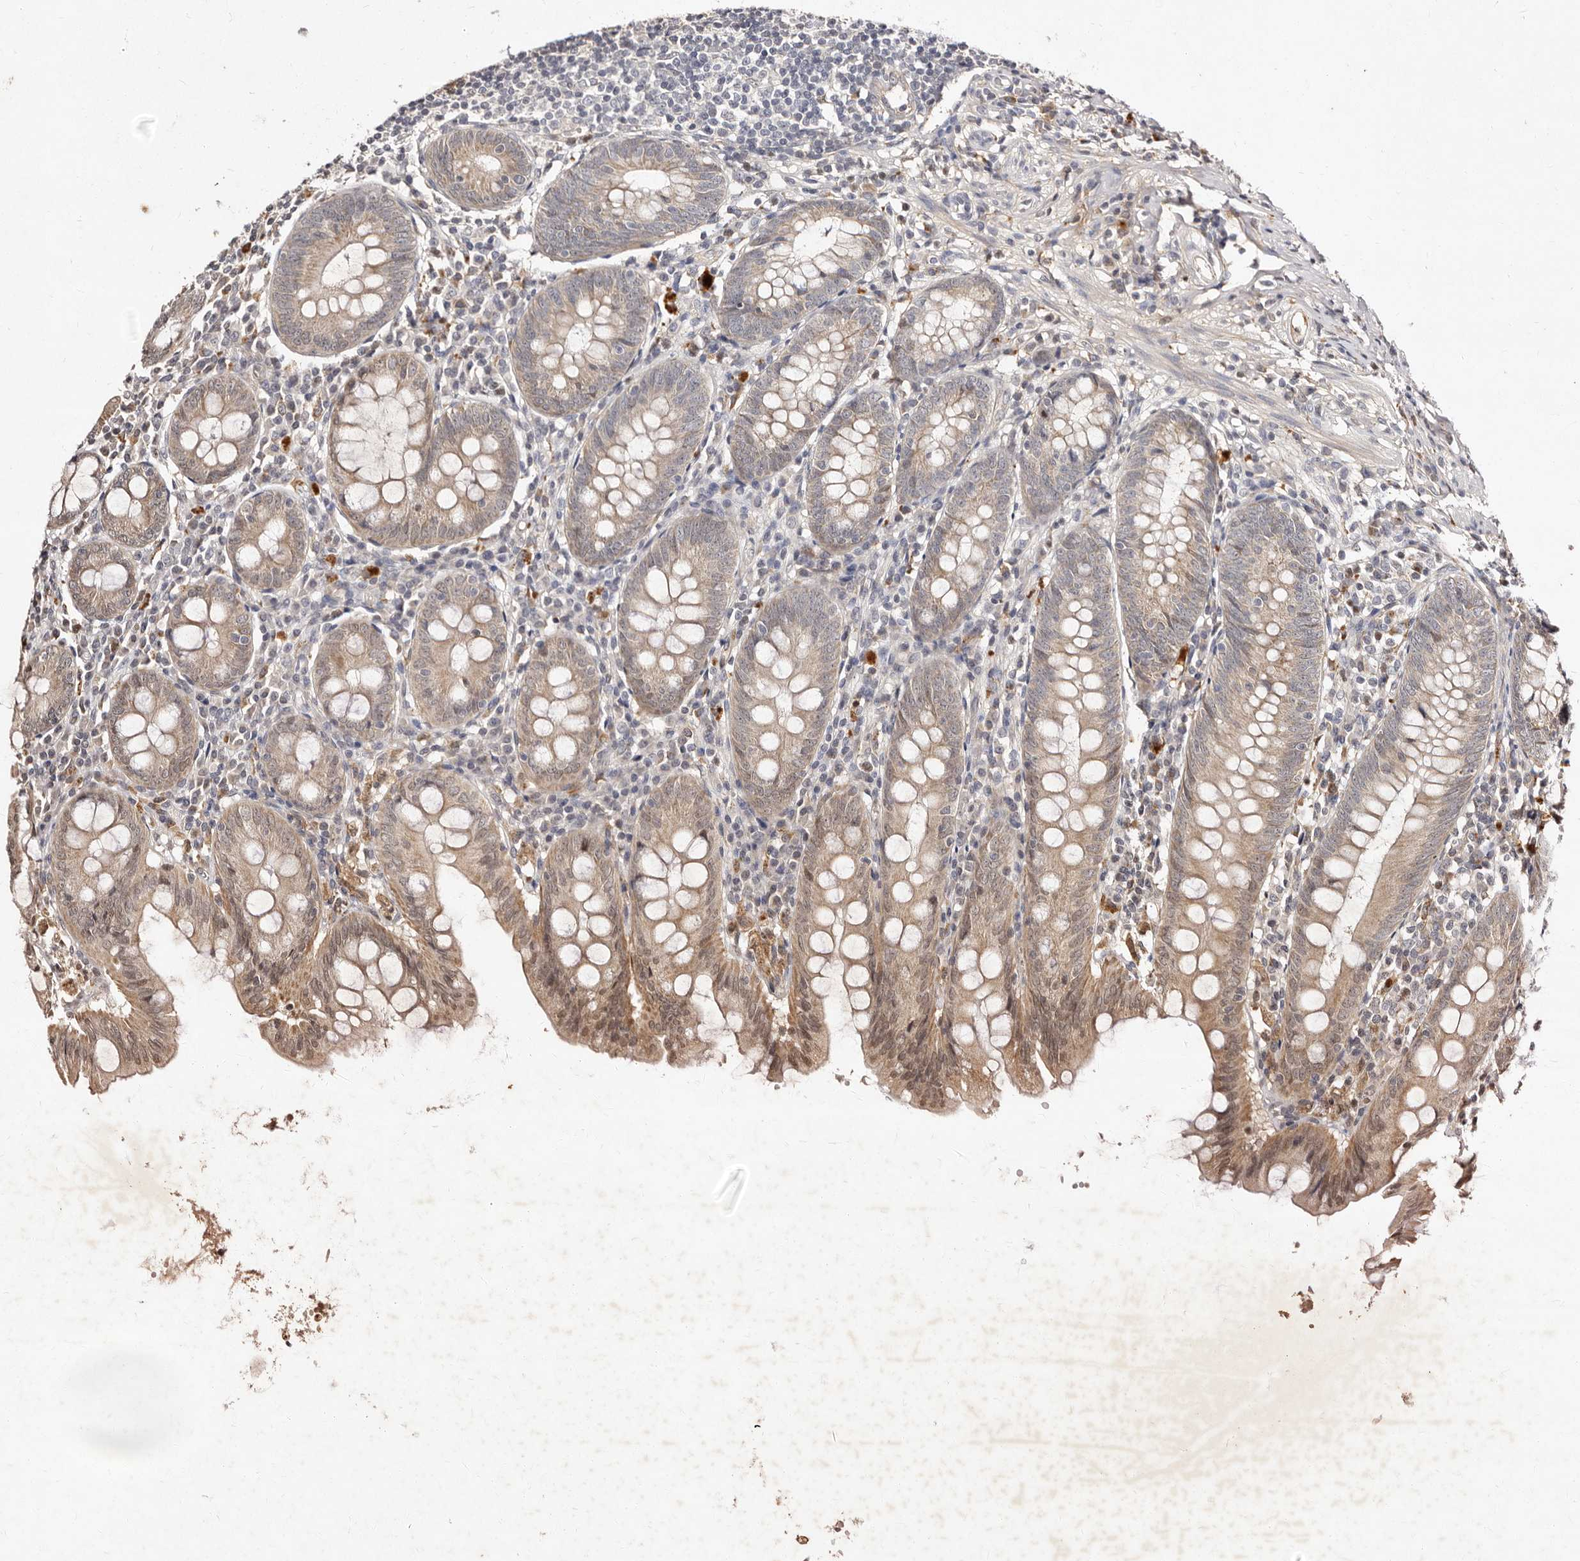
{"staining": {"intensity": "weak", "quantity": ">75%", "location": "cytoplasmic/membranous,nuclear"}, "tissue": "appendix", "cell_type": "Glandular cells", "image_type": "normal", "snomed": [{"axis": "morphology", "description": "Normal tissue, NOS"}, {"axis": "topography", "description": "Appendix"}], "caption": "There is low levels of weak cytoplasmic/membranous,nuclear staining in glandular cells of unremarkable appendix, as demonstrated by immunohistochemical staining (brown color).", "gene": "LCORL", "patient": {"sex": "female", "age": 54}}